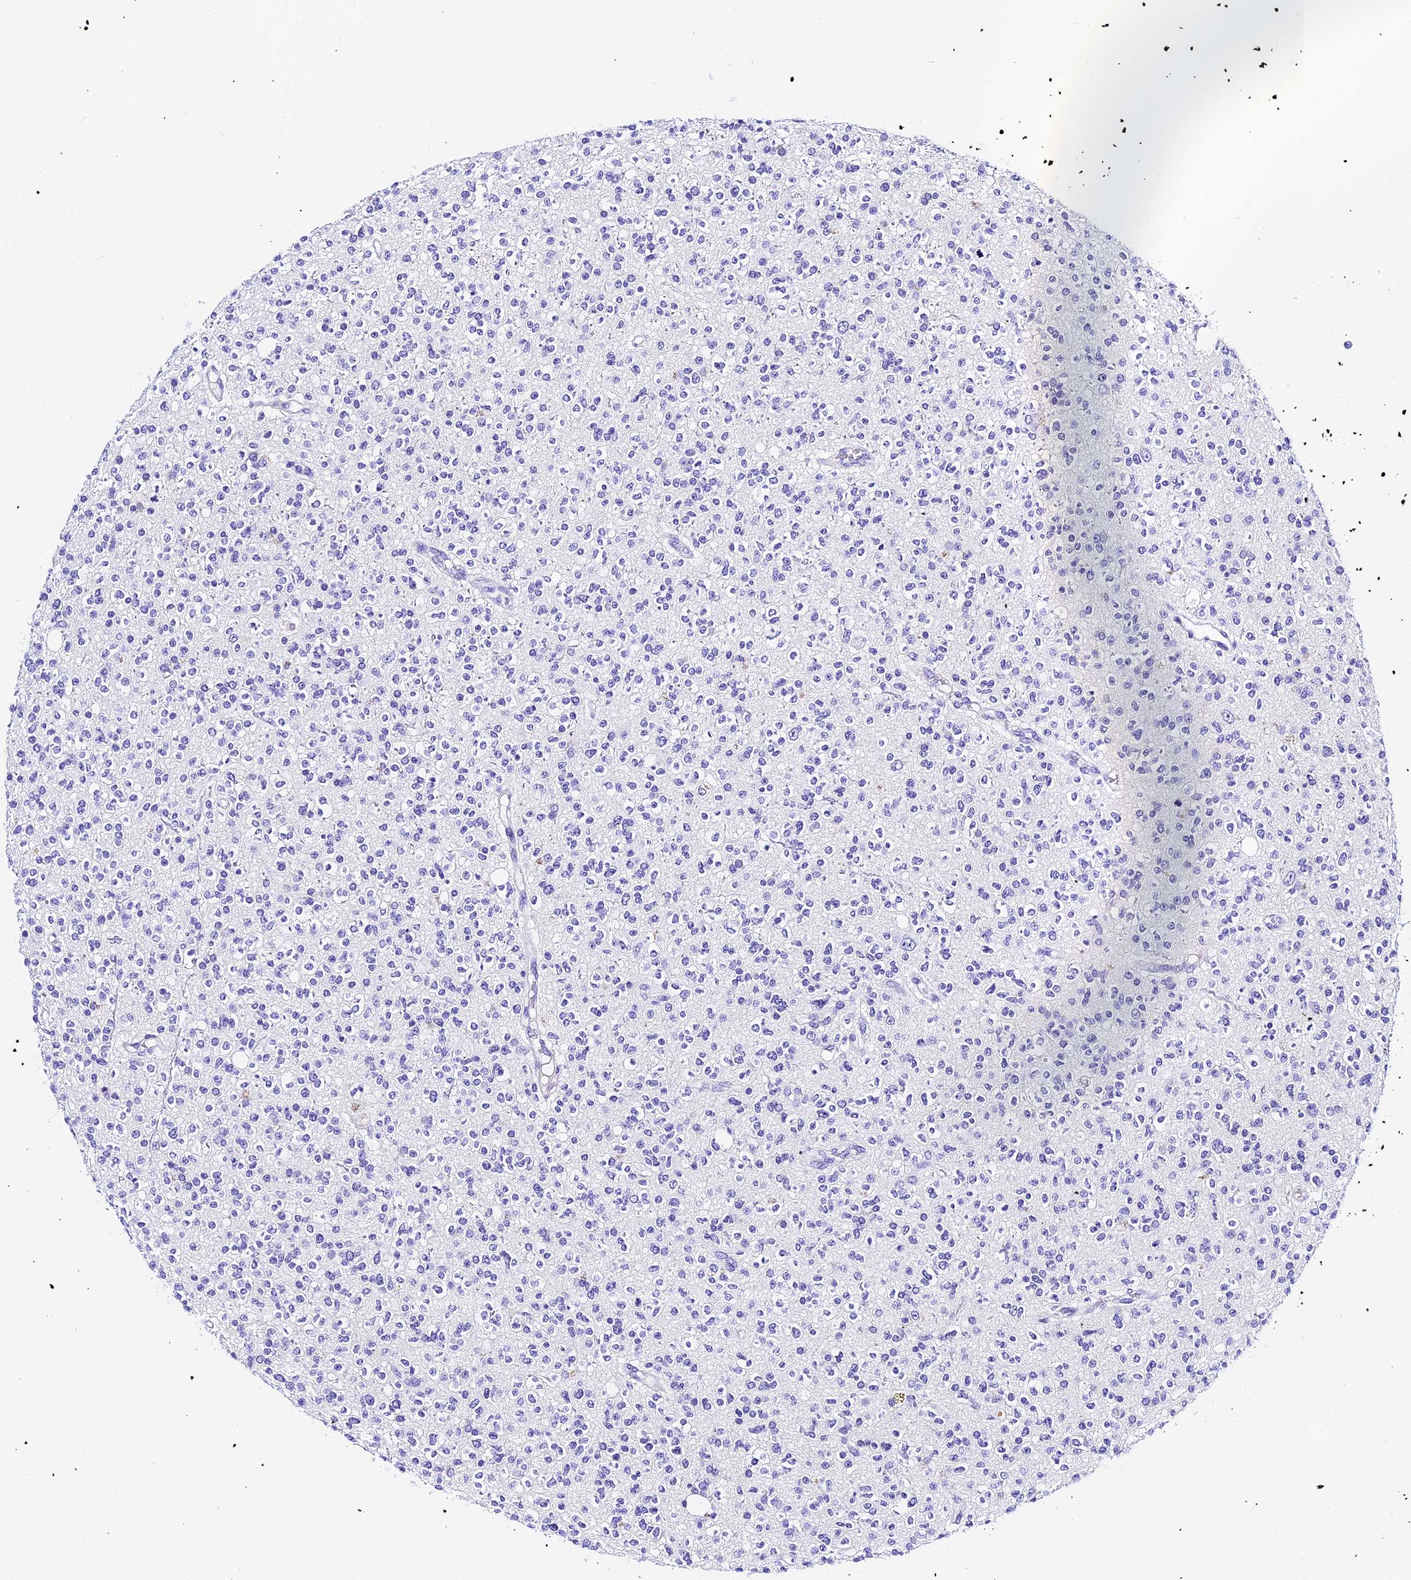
{"staining": {"intensity": "negative", "quantity": "none", "location": "none"}, "tissue": "glioma", "cell_type": "Tumor cells", "image_type": "cancer", "snomed": [{"axis": "morphology", "description": "Glioma, malignant, High grade"}, {"axis": "topography", "description": "Brain"}], "caption": "Immunohistochemistry (IHC) image of neoplastic tissue: glioma stained with DAB reveals no significant protein expression in tumor cells.", "gene": "PSG11", "patient": {"sex": "male", "age": 34}}